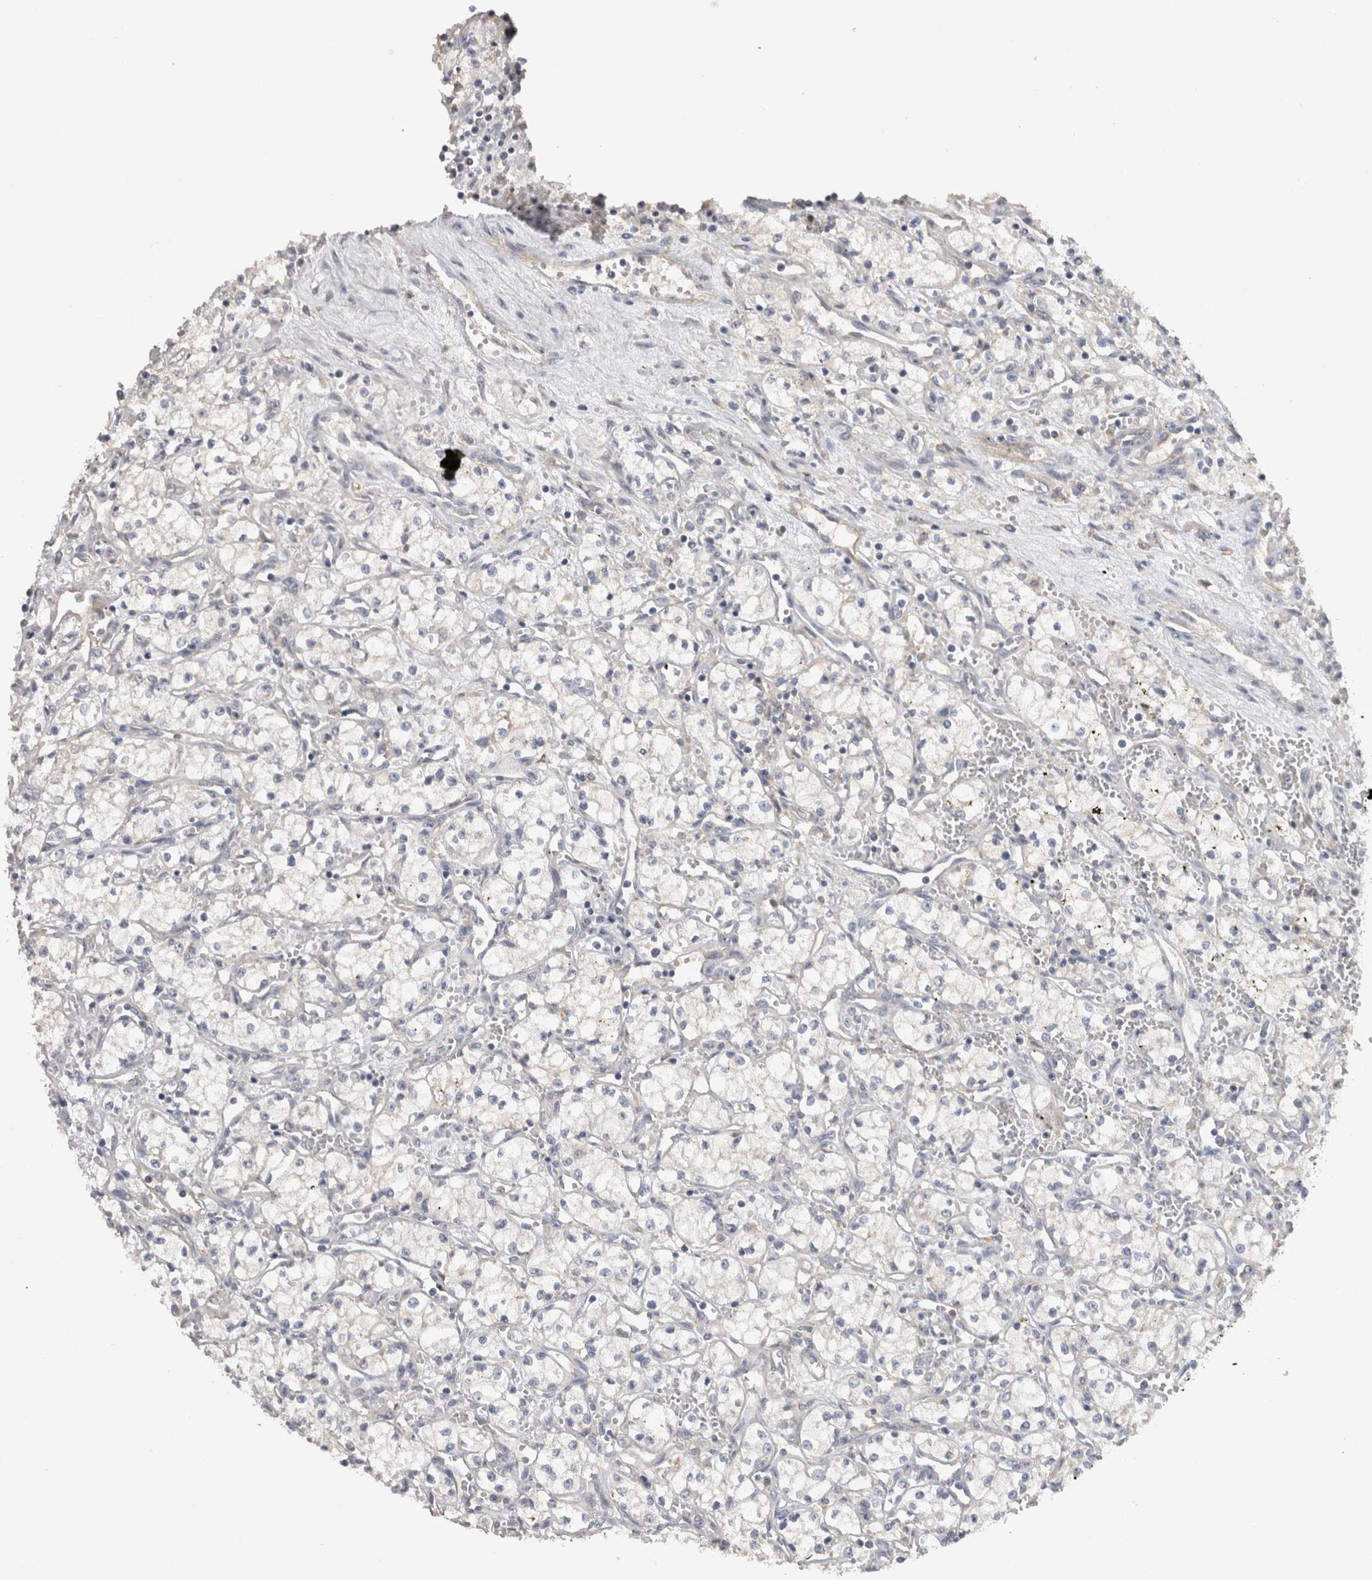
{"staining": {"intensity": "negative", "quantity": "none", "location": "none"}, "tissue": "renal cancer", "cell_type": "Tumor cells", "image_type": "cancer", "snomed": [{"axis": "morphology", "description": "Adenocarcinoma, NOS"}, {"axis": "topography", "description": "Kidney"}], "caption": "DAB (3,3'-diaminobenzidine) immunohistochemical staining of renal cancer (adenocarcinoma) displays no significant staining in tumor cells. (Stains: DAB (3,3'-diaminobenzidine) immunohistochemistry with hematoxylin counter stain, Microscopy: brightfield microscopy at high magnification).", "gene": "HEXD", "patient": {"sex": "male", "age": 59}}